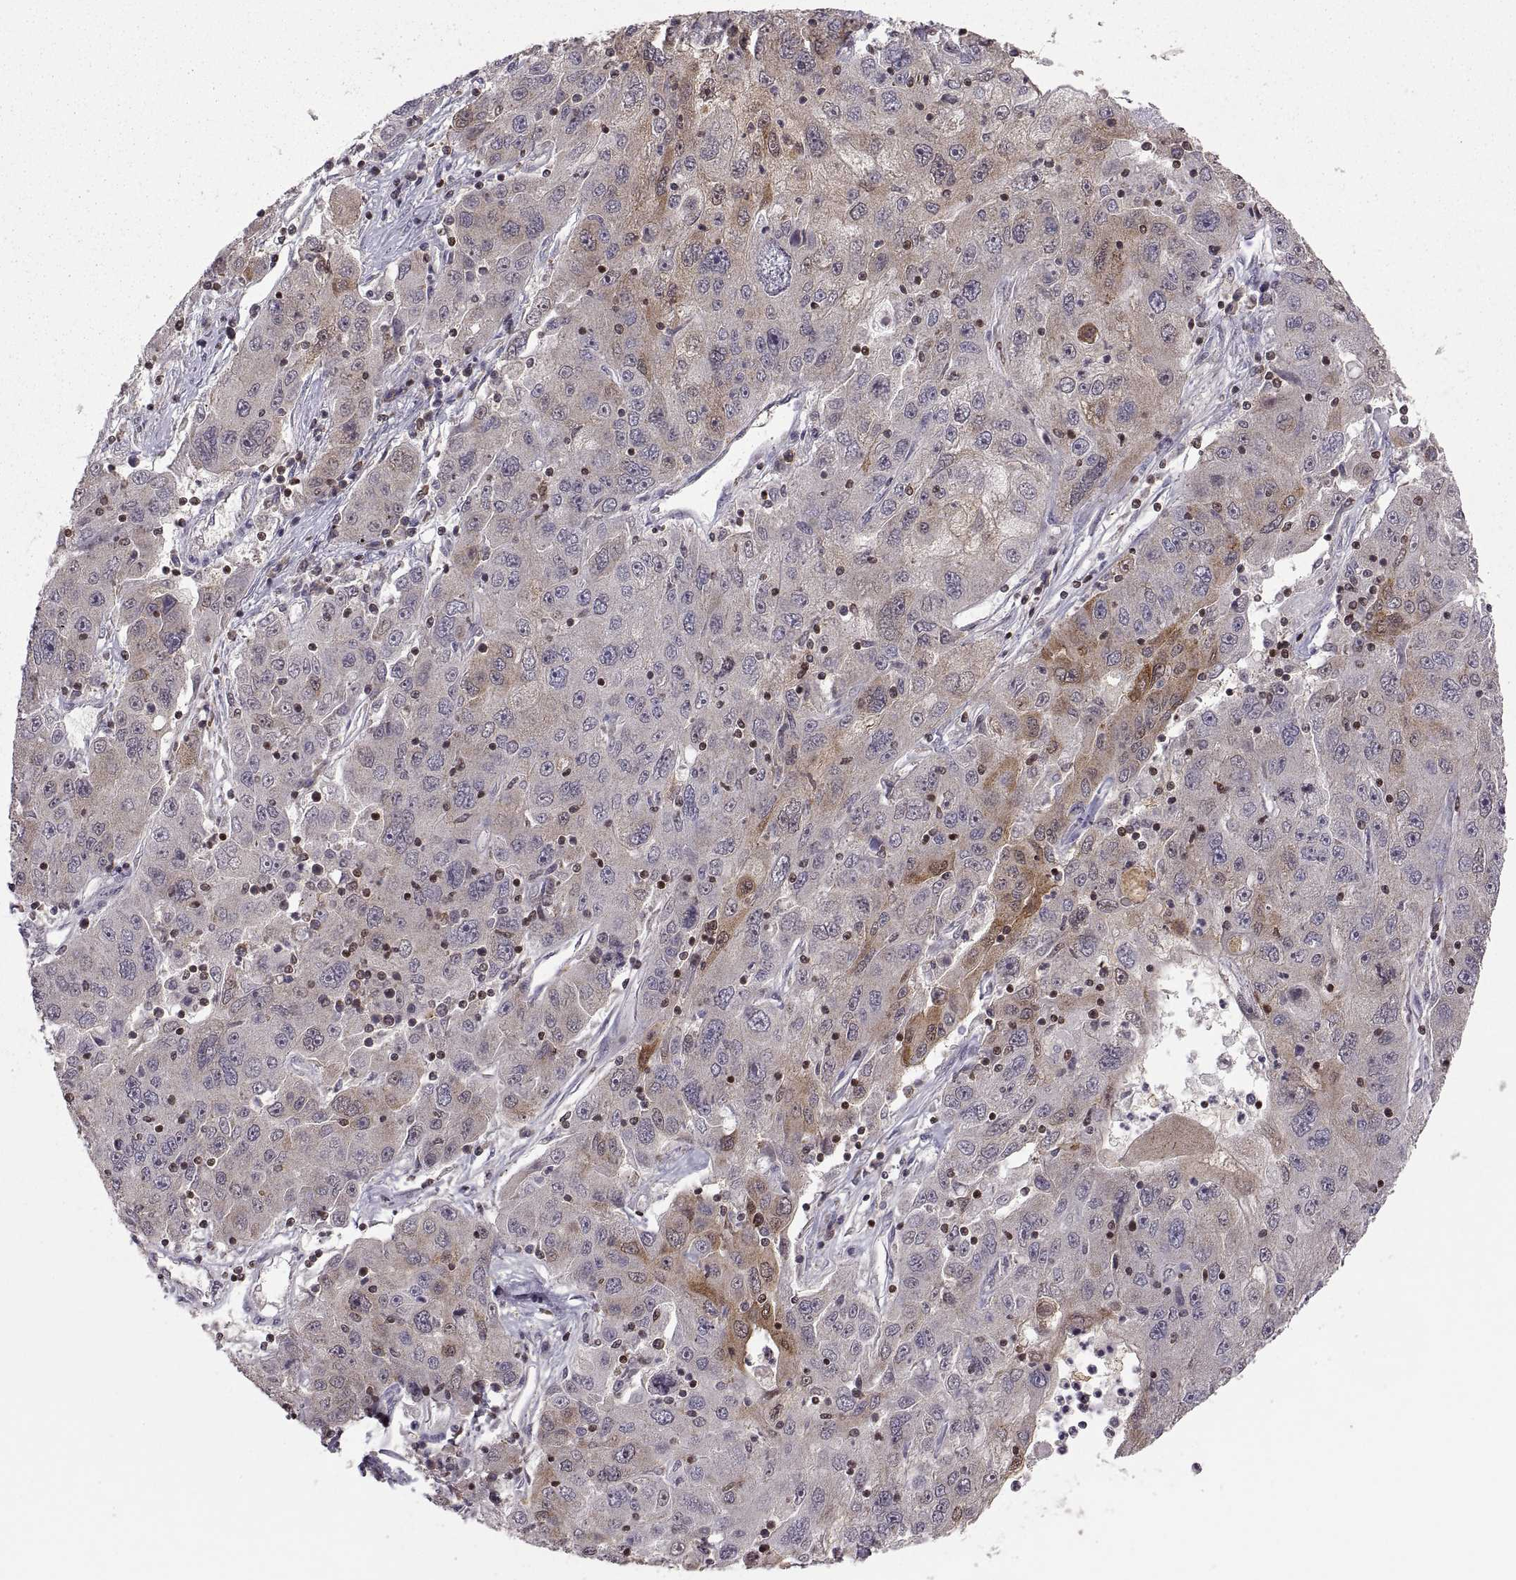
{"staining": {"intensity": "weak", "quantity": "<25%", "location": "cytoplasmic/membranous"}, "tissue": "stomach cancer", "cell_type": "Tumor cells", "image_type": "cancer", "snomed": [{"axis": "morphology", "description": "Adenocarcinoma, NOS"}, {"axis": "topography", "description": "Stomach"}], "caption": "The immunohistochemistry (IHC) image has no significant positivity in tumor cells of adenocarcinoma (stomach) tissue. The staining was performed using DAB (3,3'-diaminobenzidine) to visualize the protein expression in brown, while the nuclei were stained in blue with hematoxylin (Magnification: 20x).", "gene": "EZR", "patient": {"sex": "male", "age": 56}}